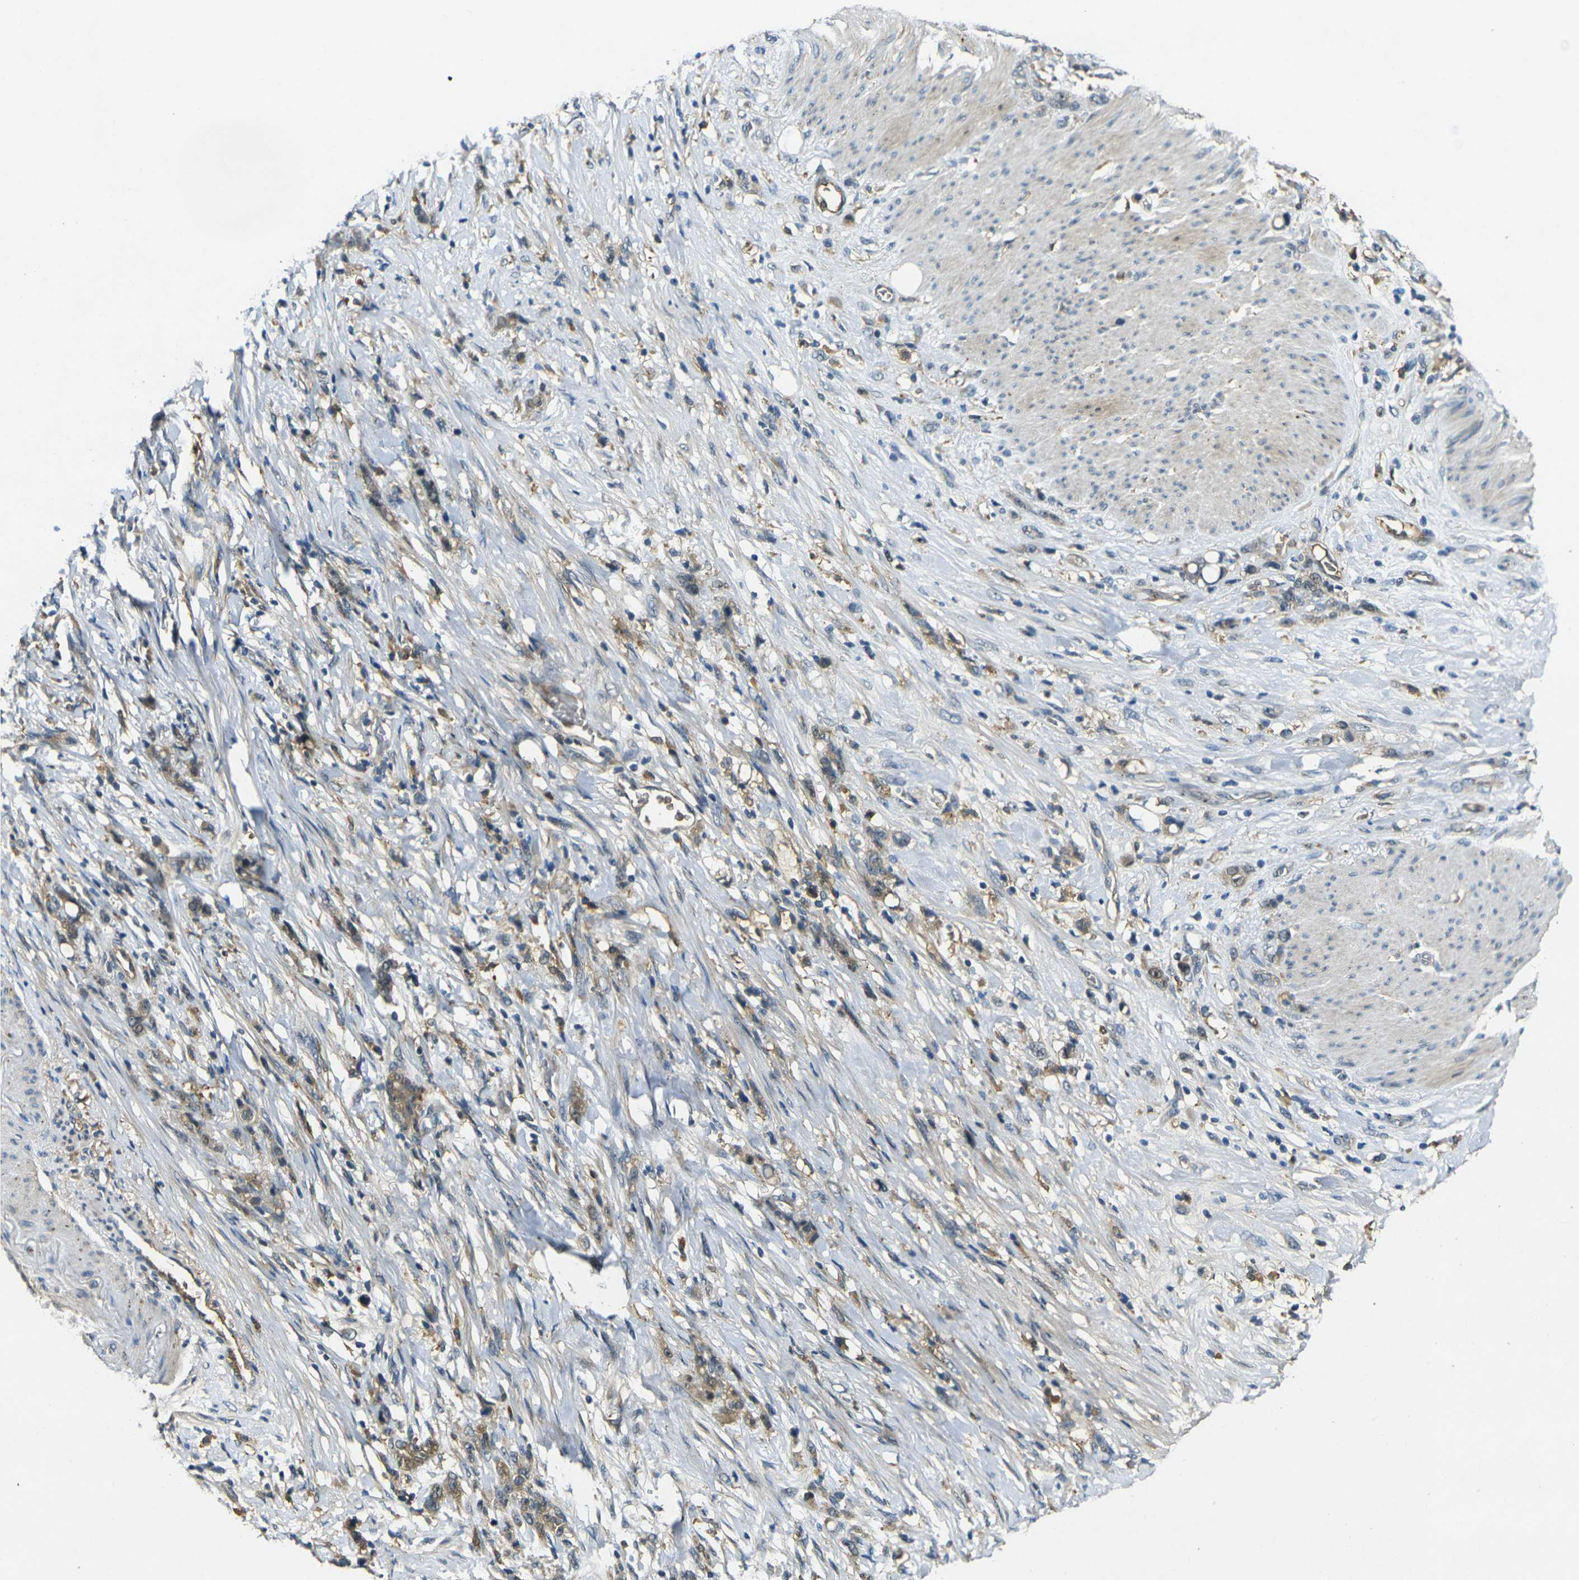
{"staining": {"intensity": "weak", "quantity": ">75%", "location": "cytoplasmic/membranous"}, "tissue": "stomach cancer", "cell_type": "Tumor cells", "image_type": "cancer", "snomed": [{"axis": "morphology", "description": "Adenocarcinoma, NOS"}, {"axis": "topography", "description": "Stomach, lower"}], "caption": "Adenocarcinoma (stomach) stained for a protein (brown) displays weak cytoplasmic/membranous positive positivity in approximately >75% of tumor cells.", "gene": "PIGL", "patient": {"sex": "male", "age": 88}}